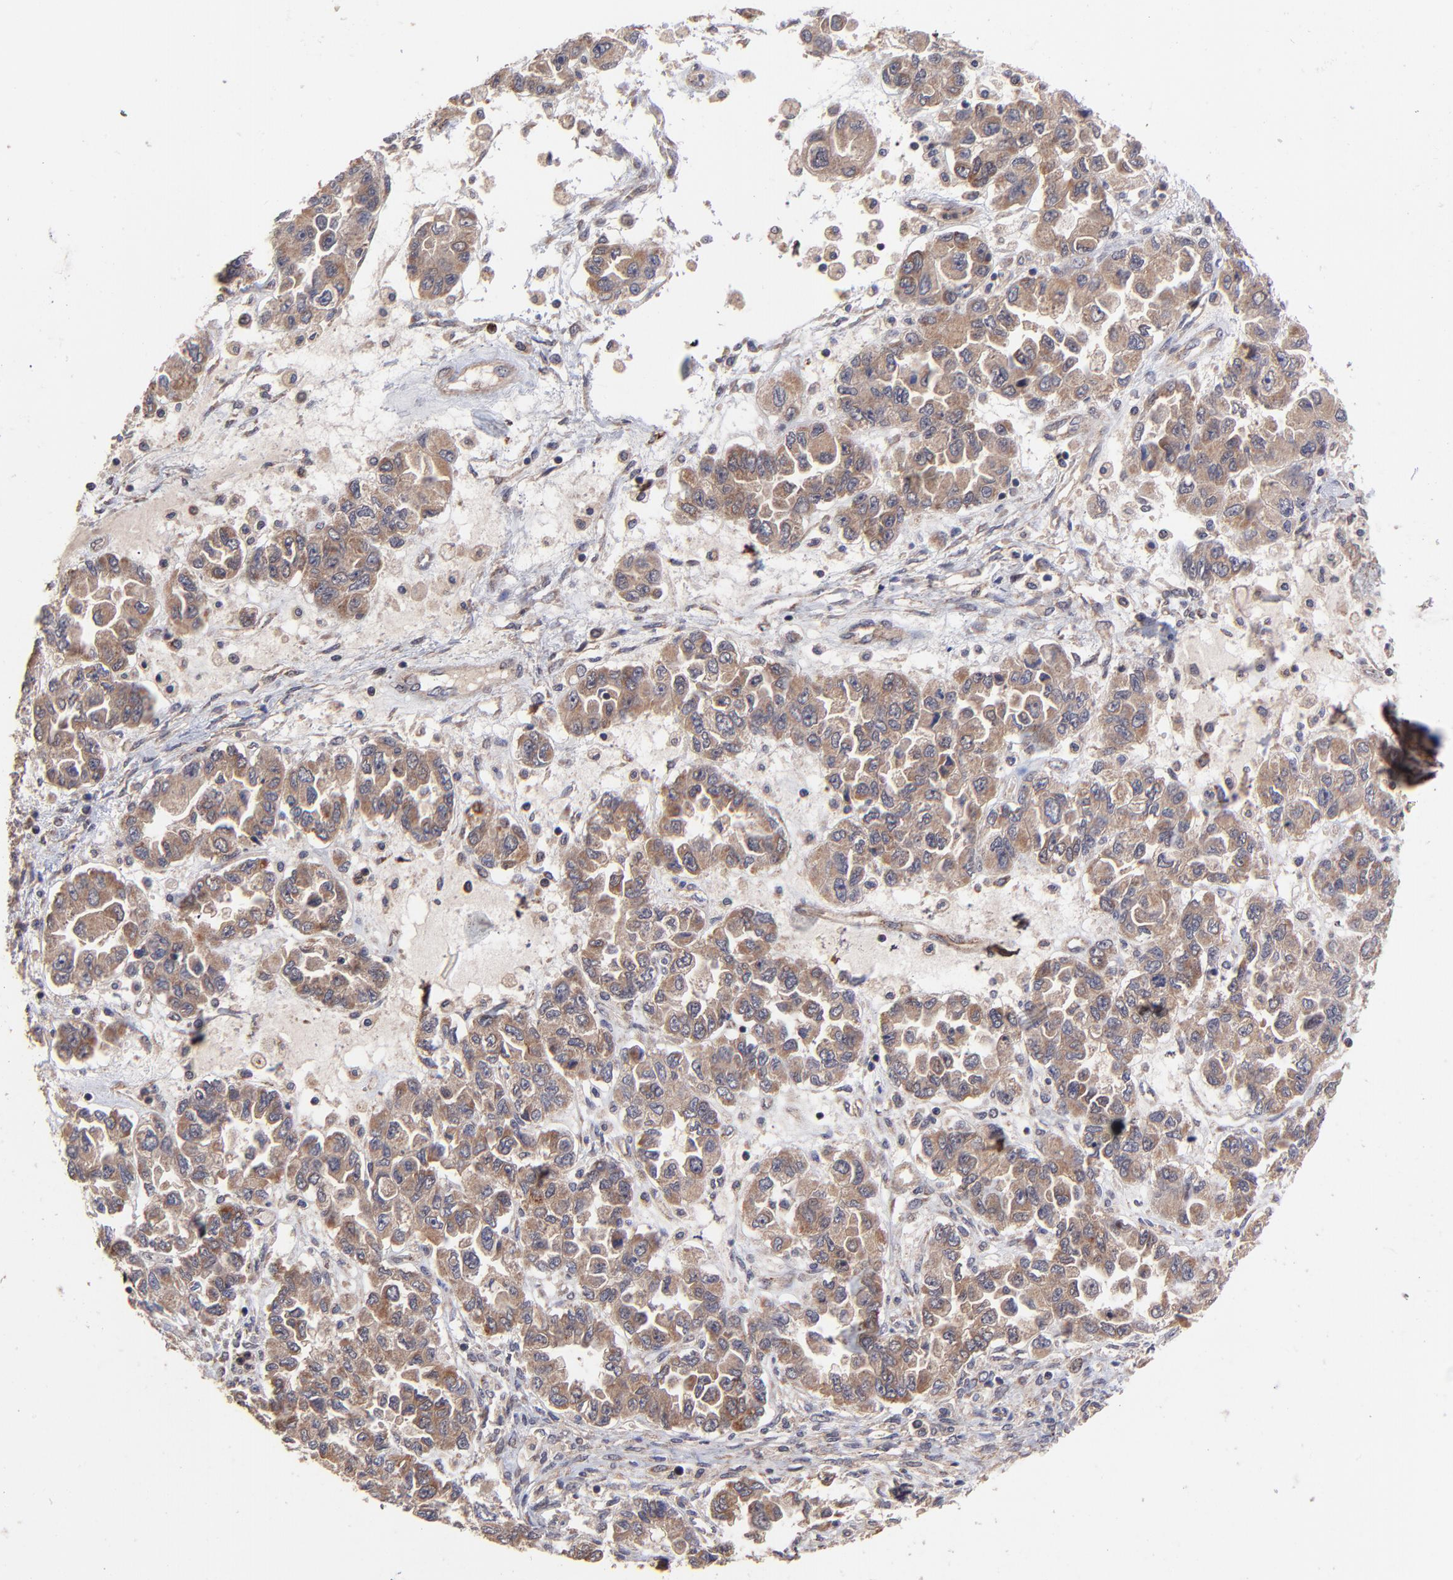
{"staining": {"intensity": "moderate", "quantity": ">75%", "location": "cytoplasmic/membranous"}, "tissue": "ovarian cancer", "cell_type": "Tumor cells", "image_type": "cancer", "snomed": [{"axis": "morphology", "description": "Cystadenocarcinoma, serous, NOS"}, {"axis": "topography", "description": "Ovary"}], "caption": "Ovarian cancer (serous cystadenocarcinoma) stained for a protein (brown) reveals moderate cytoplasmic/membranous positive positivity in about >75% of tumor cells.", "gene": "BAIAP2L2", "patient": {"sex": "female", "age": 84}}